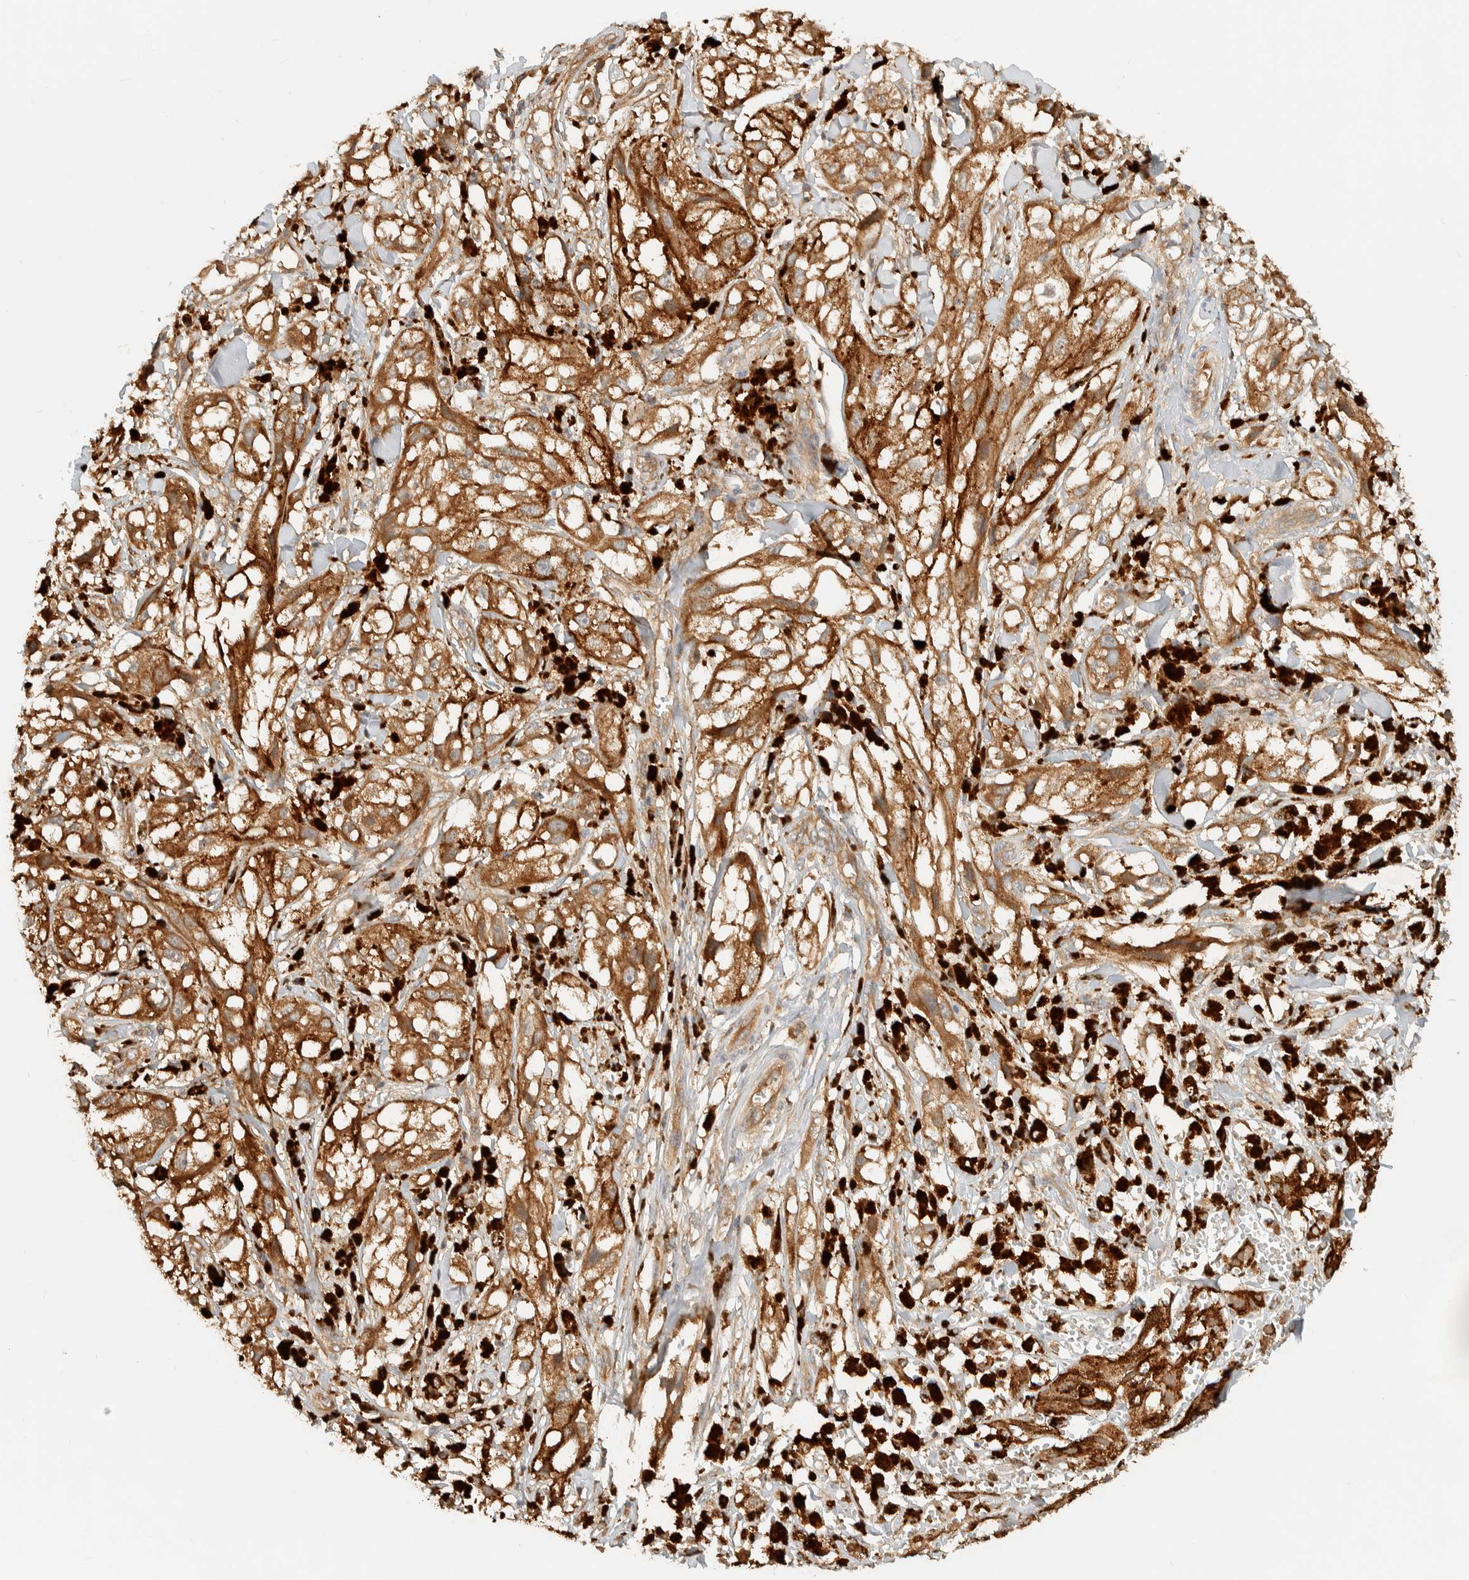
{"staining": {"intensity": "moderate", "quantity": ">75%", "location": "cytoplasmic/membranous"}, "tissue": "melanoma", "cell_type": "Tumor cells", "image_type": "cancer", "snomed": [{"axis": "morphology", "description": "Malignant melanoma, NOS"}, {"axis": "topography", "description": "Skin"}], "caption": "An image of malignant melanoma stained for a protein shows moderate cytoplasmic/membranous brown staining in tumor cells.", "gene": "TMEM192", "patient": {"sex": "male", "age": 88}}